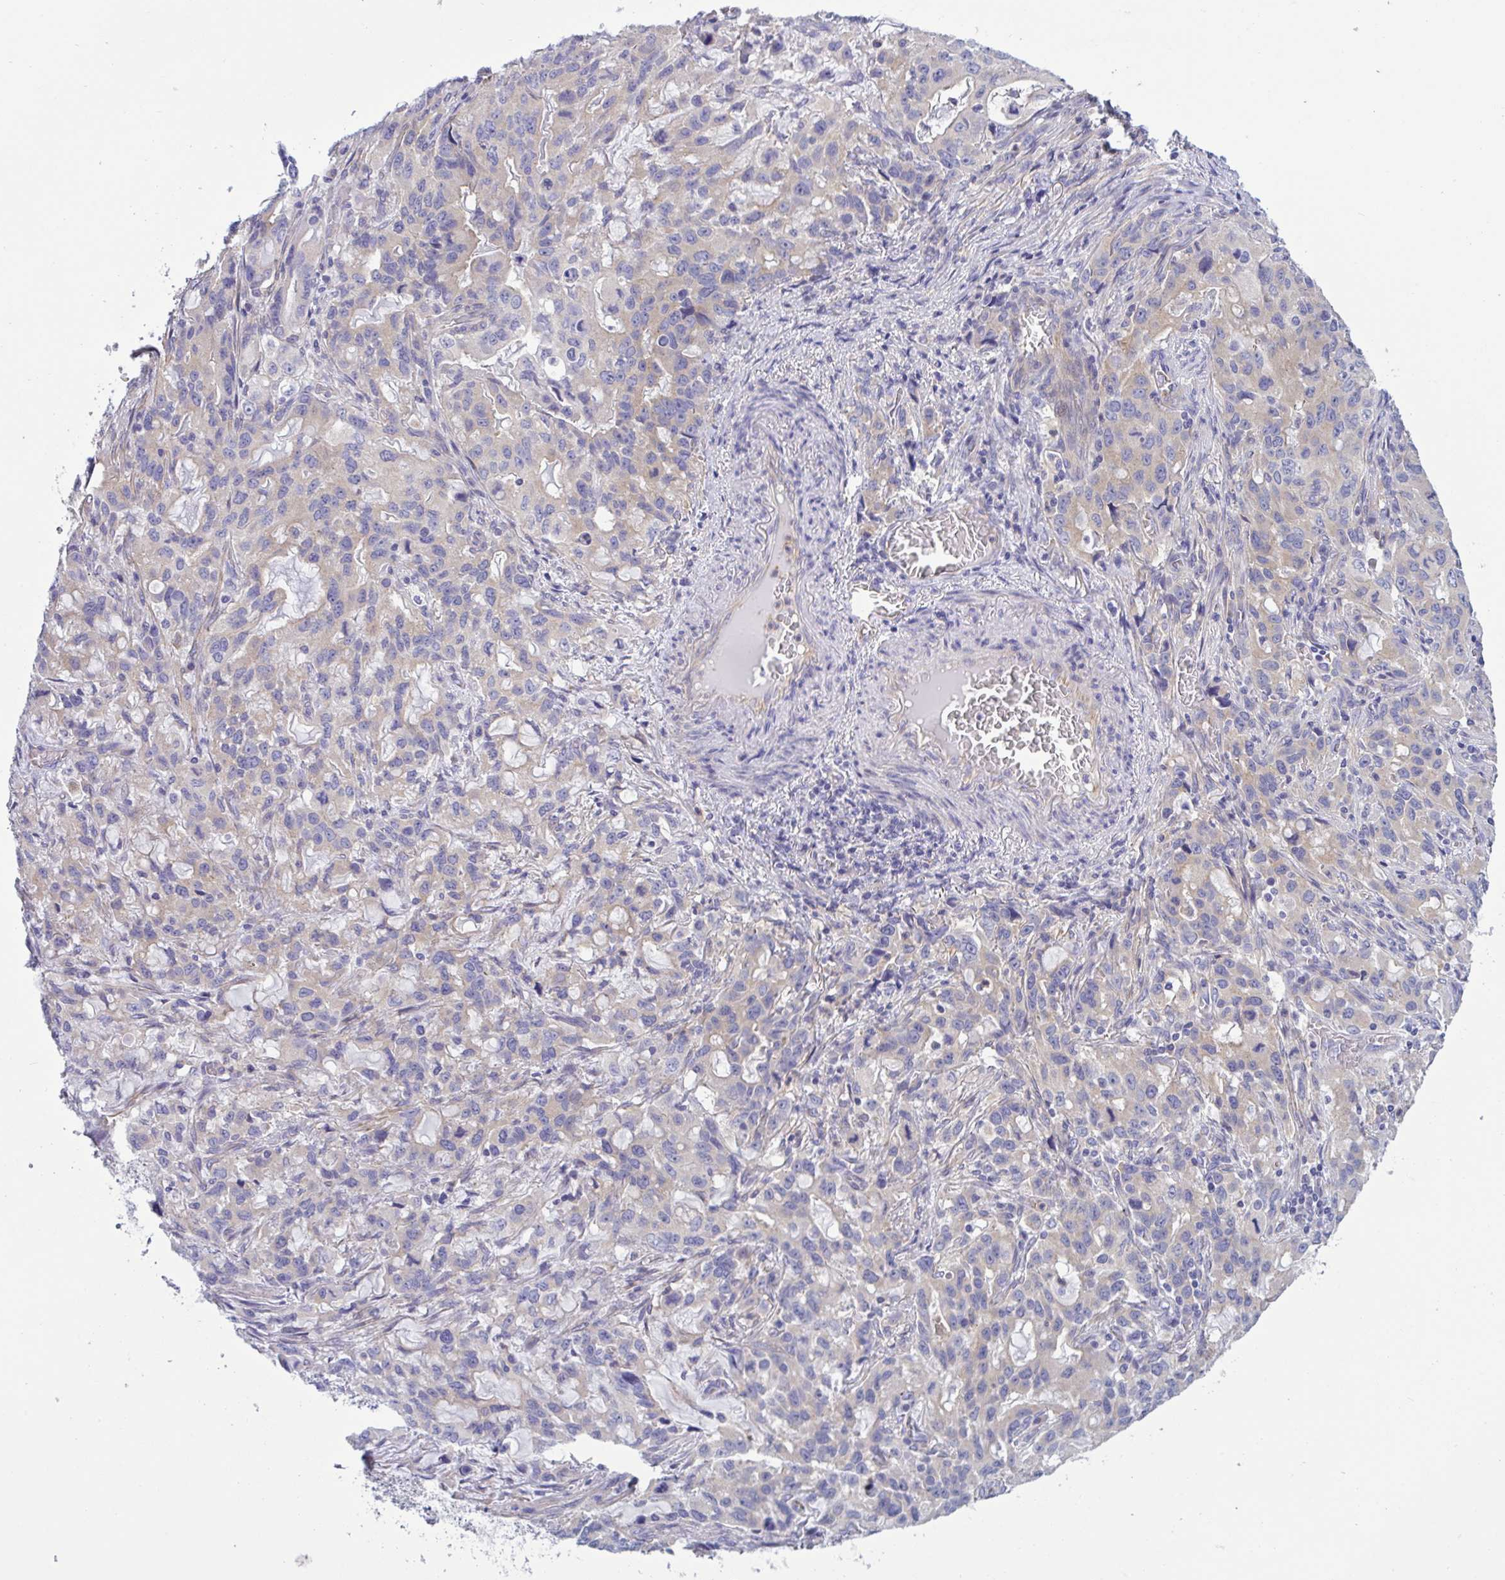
{"staining": {"intensity": "weak", "quantity": "25%-75%", "location": "cytoplasmic/membranous"}, "tissue": "stomach cancer", "cell_type": "Tumor cells", "image_type": "cancer", "snomed": [{"axis": "morphology", "description": "Adenocarcinoma, NOS"}, {"axis": "topography", "description": "Stomach, upper"}], "caption": "This micrograph displays immunohistochemistry (IHC) staining of stomach cancer (adenocarcinoma), with low weak cytoplasmic/membranous staining in about 25%-75% of tumor cells.", "gene": "OXLD1", "patient": {"sex": "male", "age": 85}}